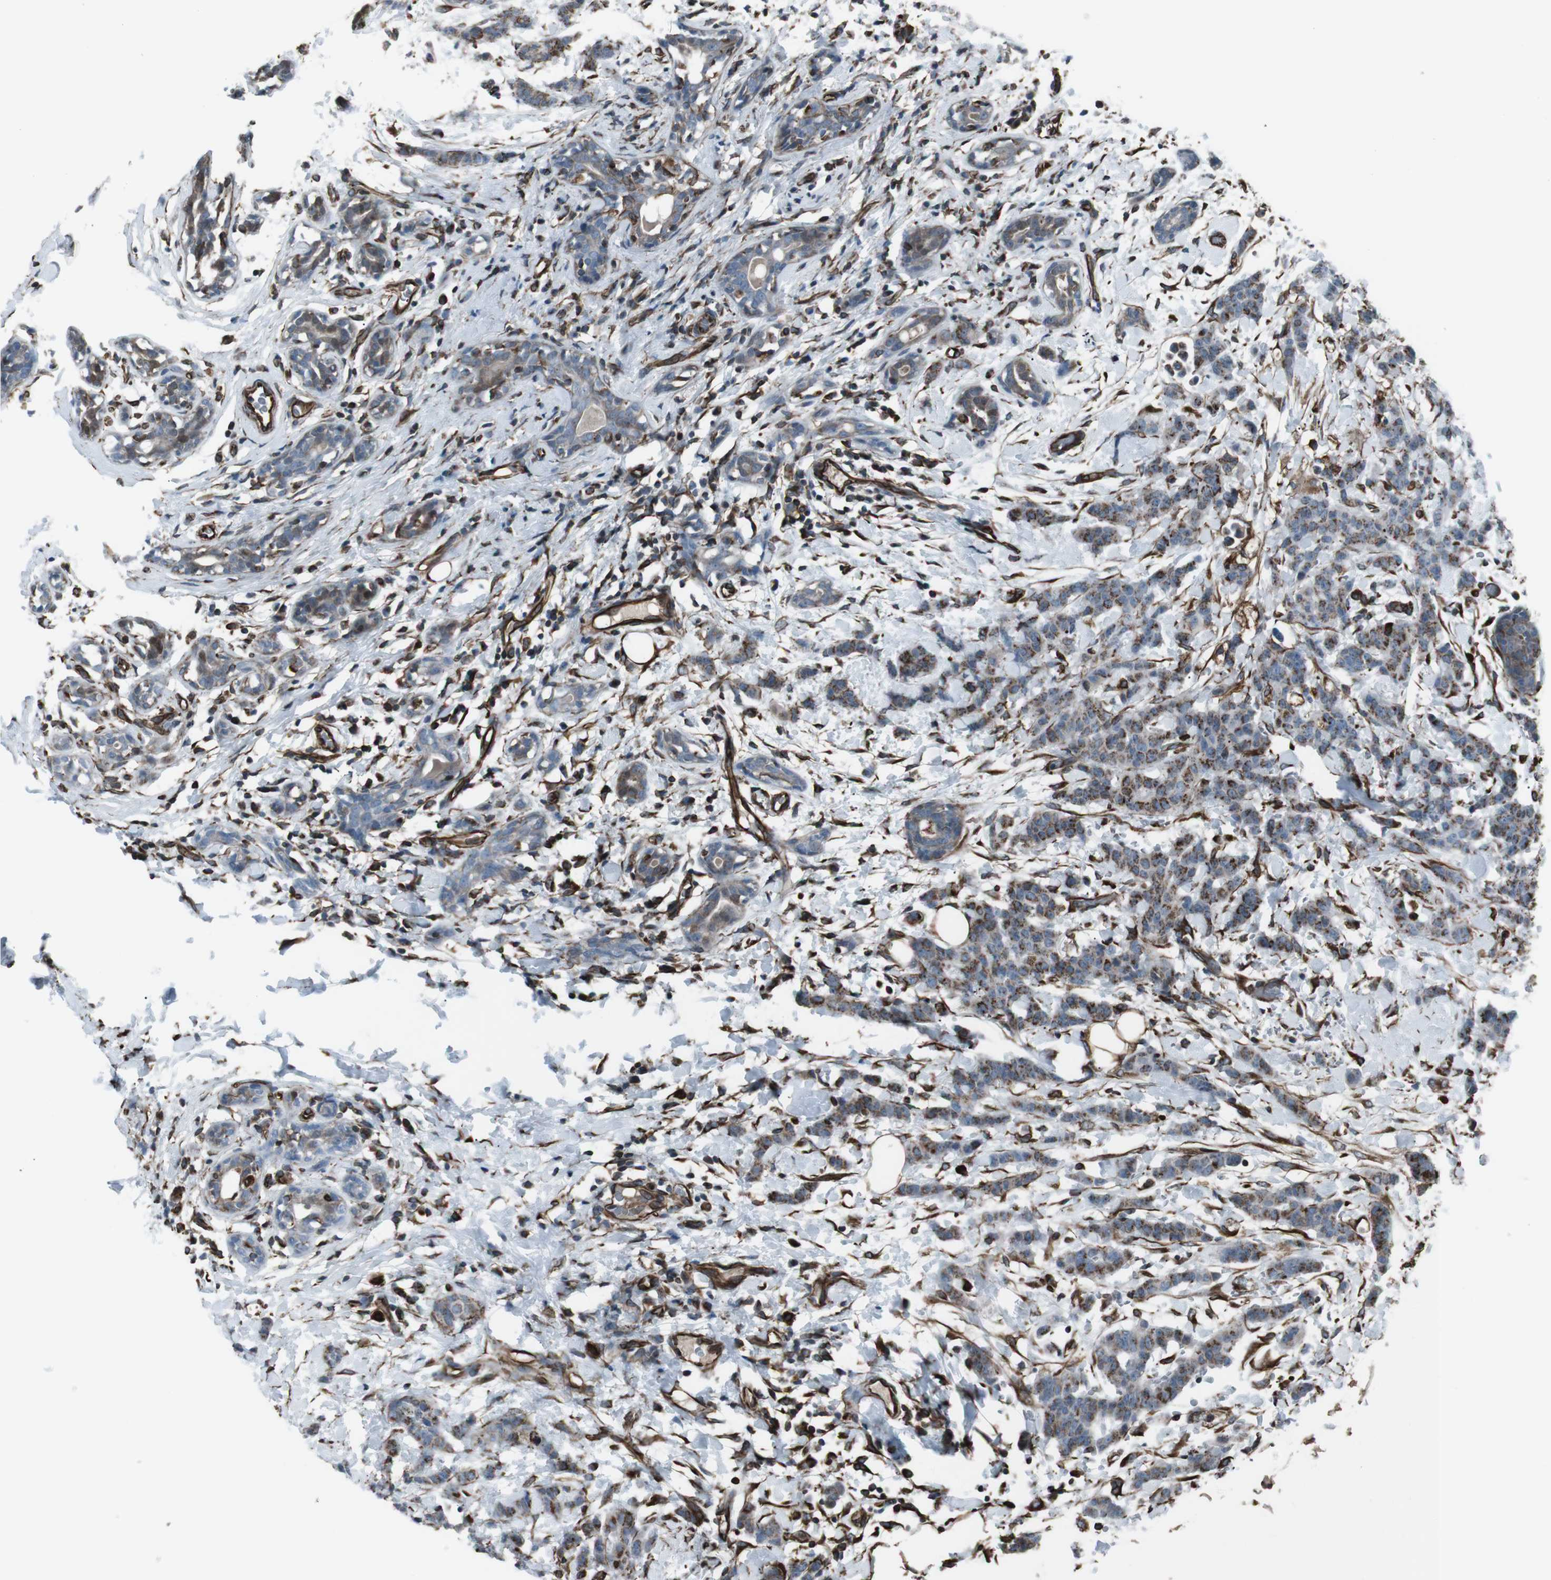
{"staining": {"intensity": "moderate", "quantity": ">75%", "location": "cytoplasmic/membranous"}, "tissue": "breast cancer", "cell_type": "Tumor cells", "image_type": "cancer", "snomed": [{"axis": "morphology", "description": "Normal tissue, NOS"}, {"axis": "morphology", "description": "Duct carcinoma"}, {"axis": "topography", "description": "Breast"}], "caption": "DAB immunohistochemical staining of human breast cancer (invasive ductal carcinoma) displays moderate cytoplasmic/membranous protein staining in approximately >75% of tumor cells.", "gene": "TMEM141", "patient": {"sex": "female", "age": 40}}